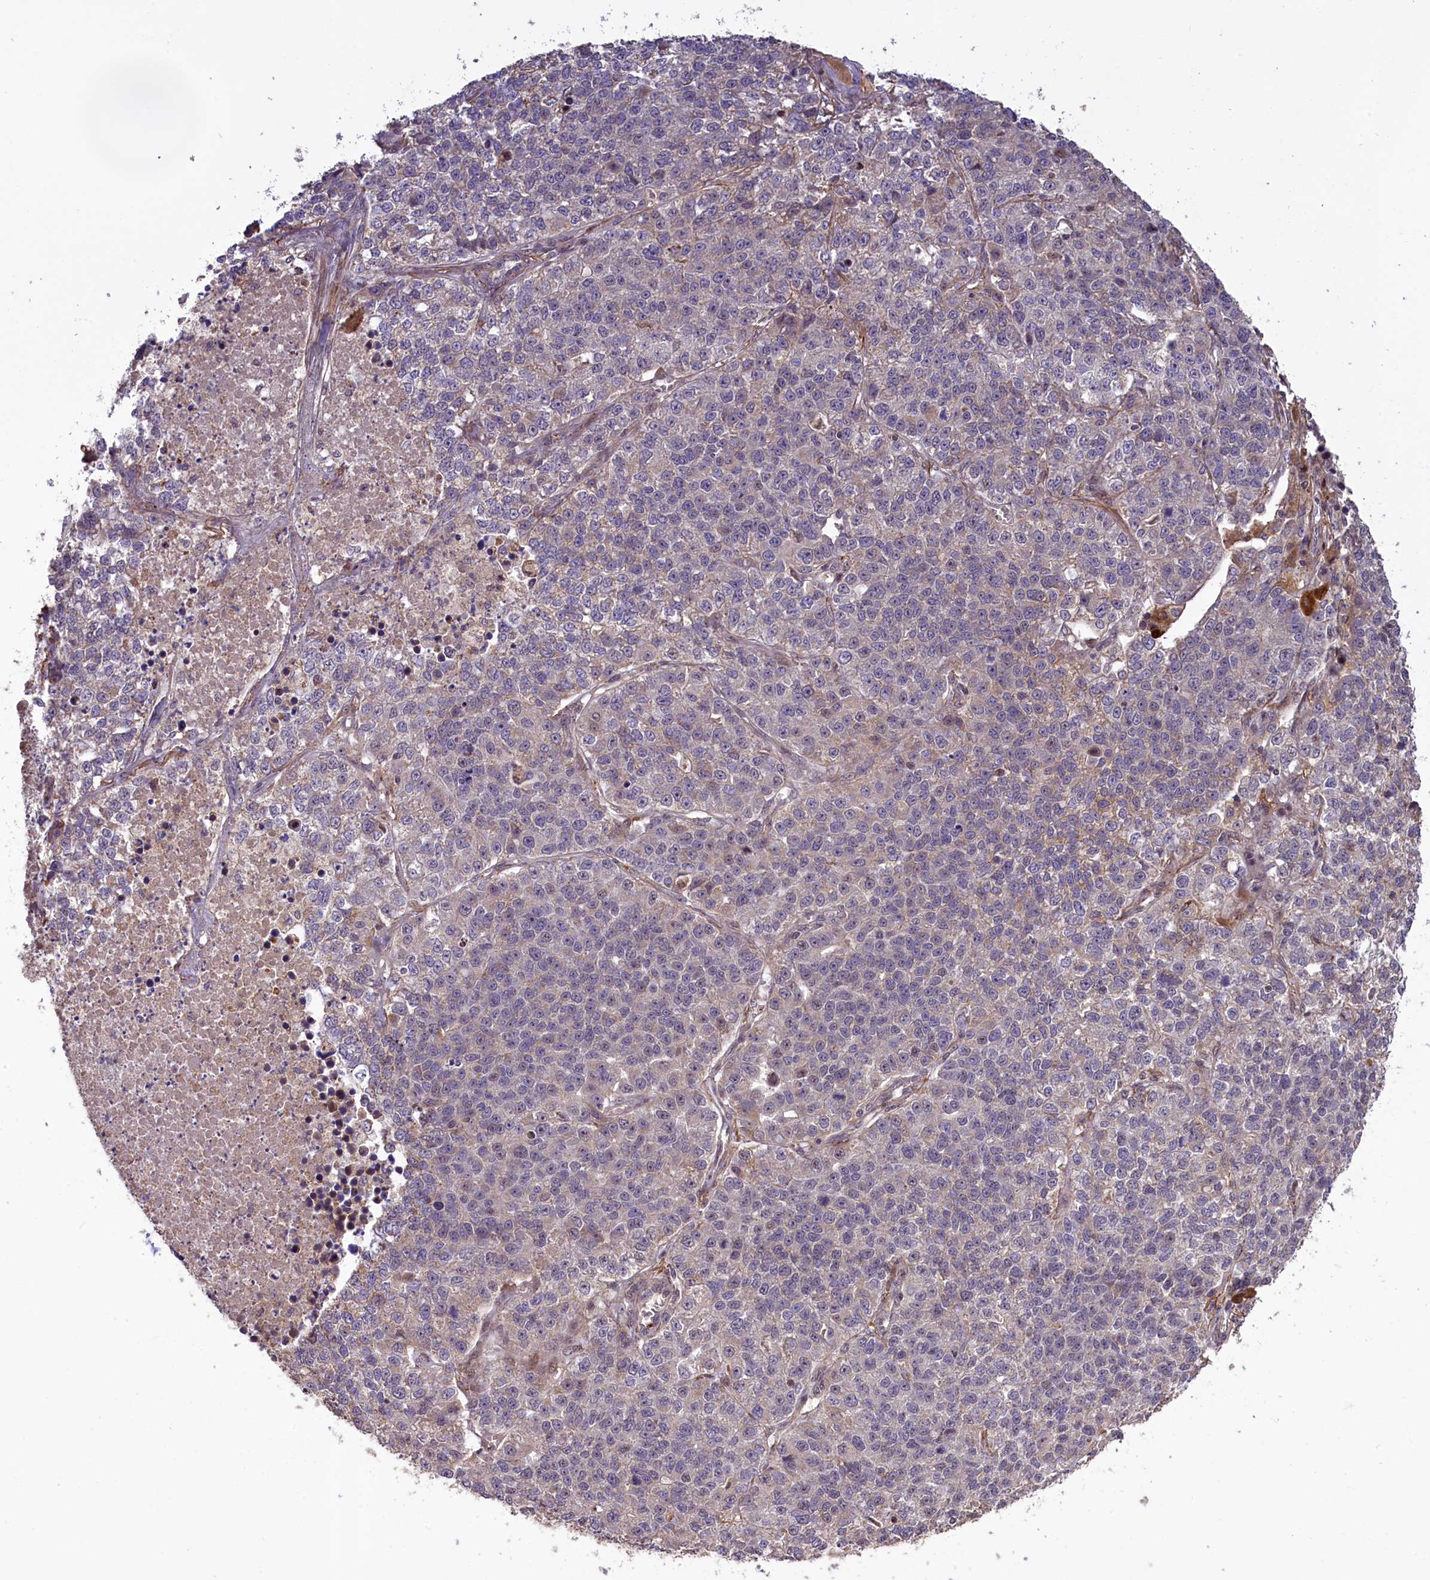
{"staining": {"intensity": "weak", "quantity": "<25%", "location": "cytoplasmic/membranous"}, "tissue": "lung cancer", "cell_type": "Tumor cells", "image_type": "cancer", "snomed": [{"axis": "morphology", "description": "Adenocarcinoma, NOS"}, {"axis": "topography", "description": "Lung"}], "caption": "Human lung cancer stained for a protein using immunohistochemistry (IHC) shows no staining in tumor cells.", "gene": "FUZ", "patient": {"sex": "male", "age": 49}}